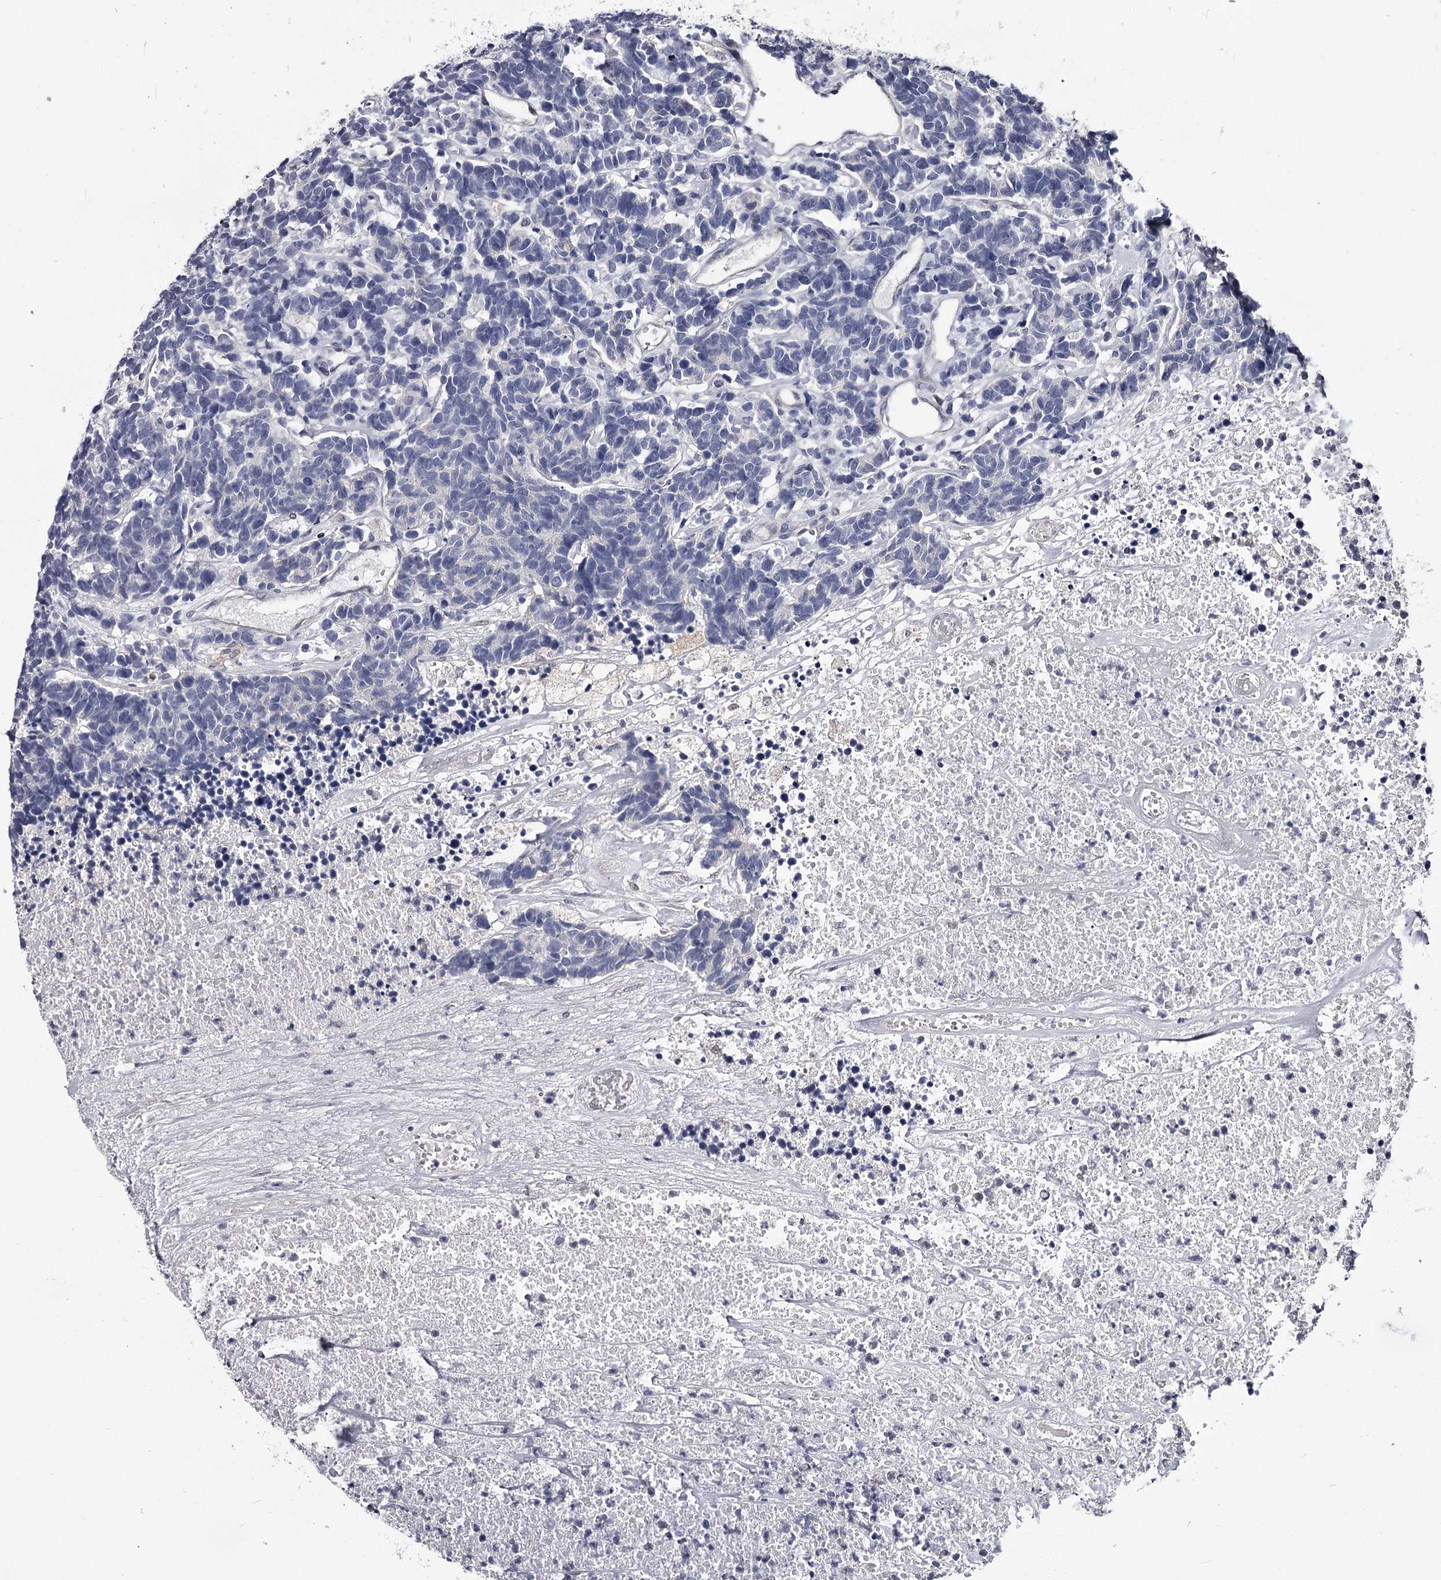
{"staining": {"intensity": "negative", "quantity": "none", "location": "none"}, "tissue": "carcinoid", "cell_type": "Tumor cells", "image_type": "cancer", "snomed": [{"axis": "morphology", "description": "Carcinoma, NOS"}, {"axis": "morphology", "description": "Carcinoid, malignant, NOS"}, {"axis": "topography", "description": "Urinary bladder"}], "caption": "High magnification brightfield microscopy of carcinoid (malignant) stained with DAB (3,3'-diaminobenzidine) (brown) and counterstained with hematoxylin (blue): tumor cells show no significant expression.", "gene": "GSTO1", "patient": {"sex": "male", "age": 57}}